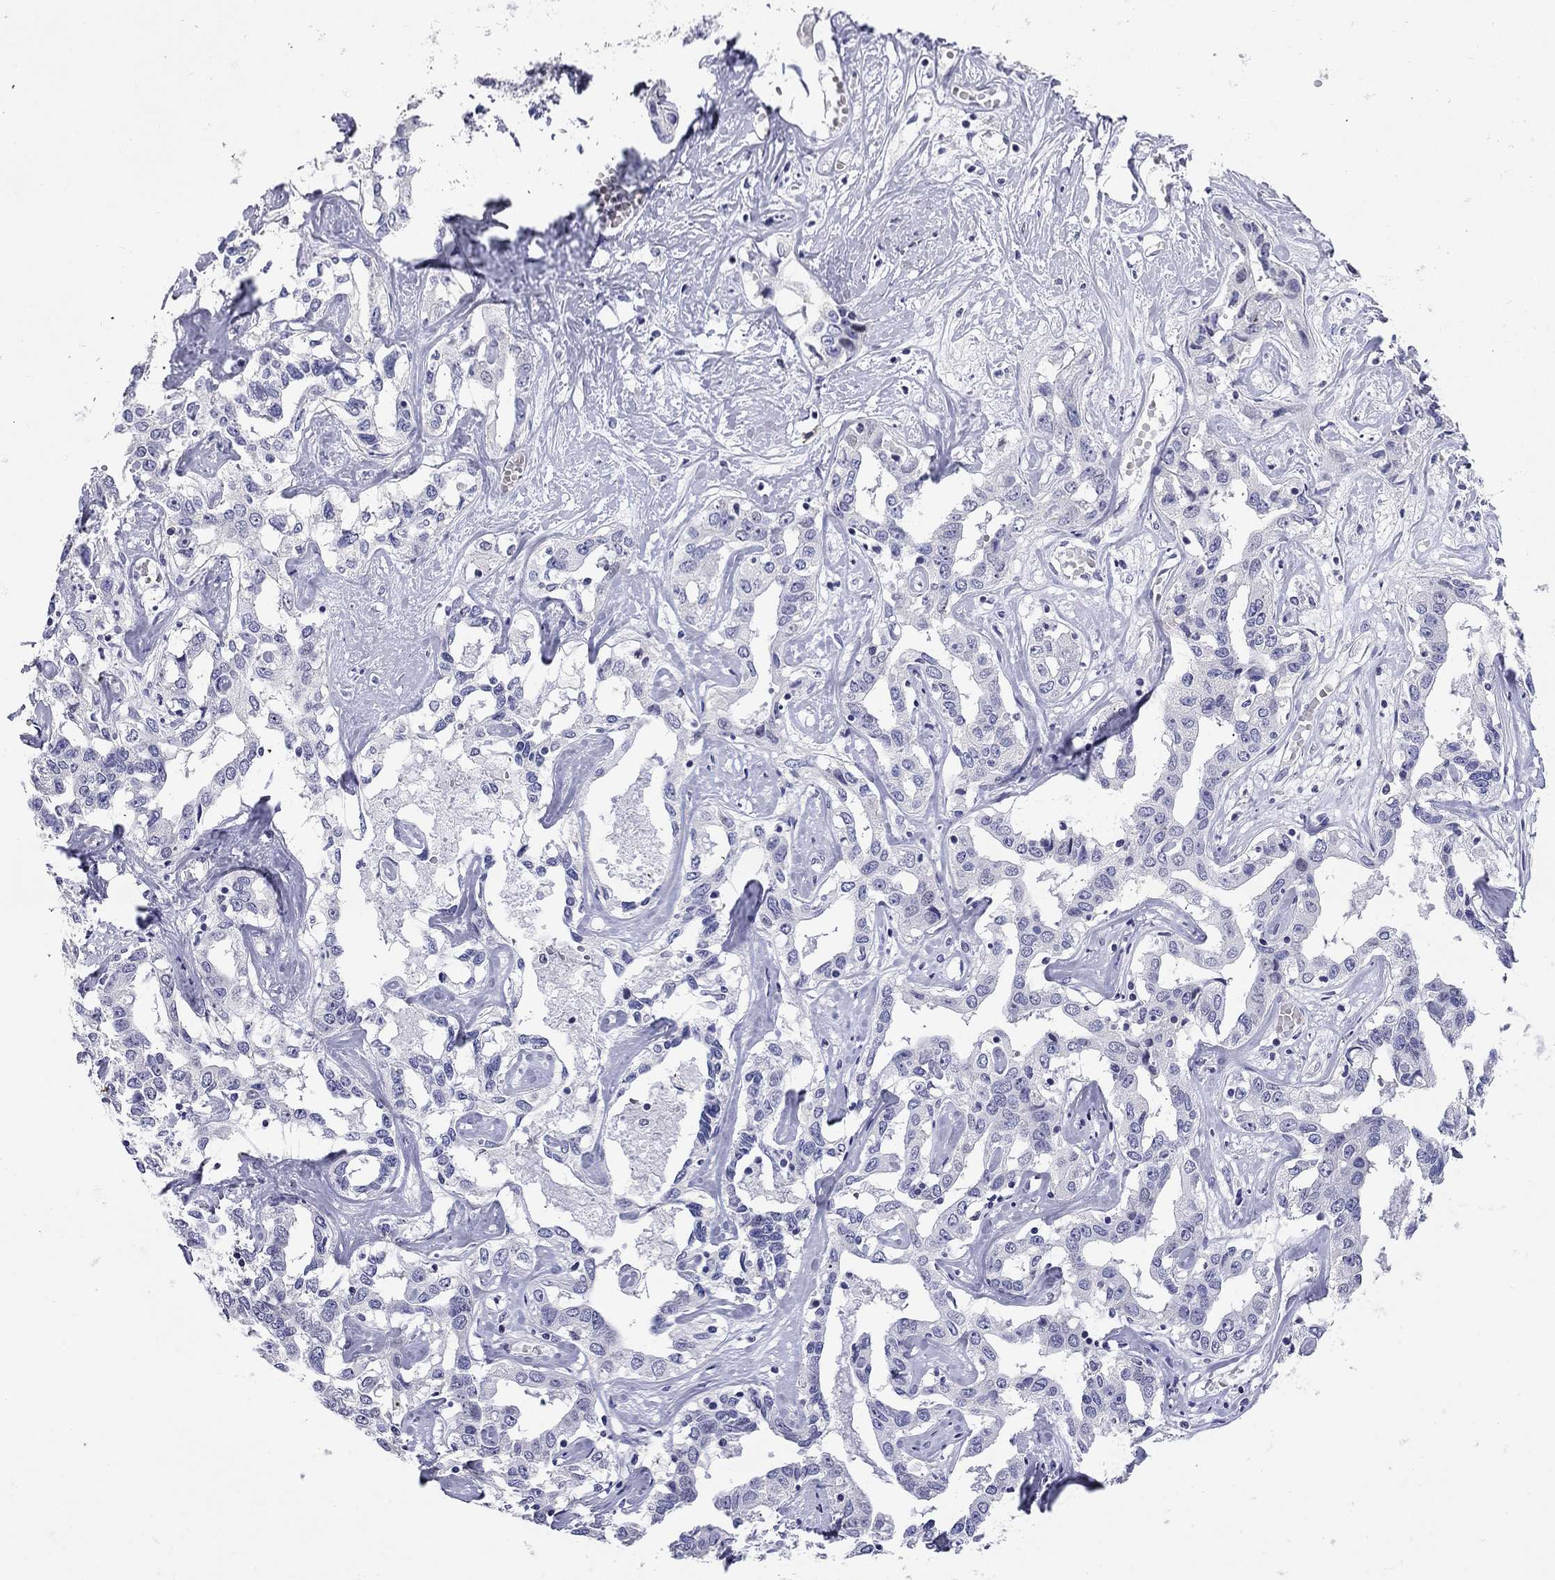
{"staining": {"intensity": "negative", "quantity": "none", "location": "none"}, "tissue": "liver cancer", "cell_type": "Tumor cells", "image_type": "cancer", "snomed": [{"axis": "morphology", "description": "Cholangiocarcinoma"}, {"axis": "topography", "description": "Liver"}], "caption": "Cholangiocarcinoma (liver) stained for a protein using immunohistochemistry (IHC) exhibits no positivity tumor cells.", "gene": "C8orf88", "patient": {"sex": "male", "age": 59}}